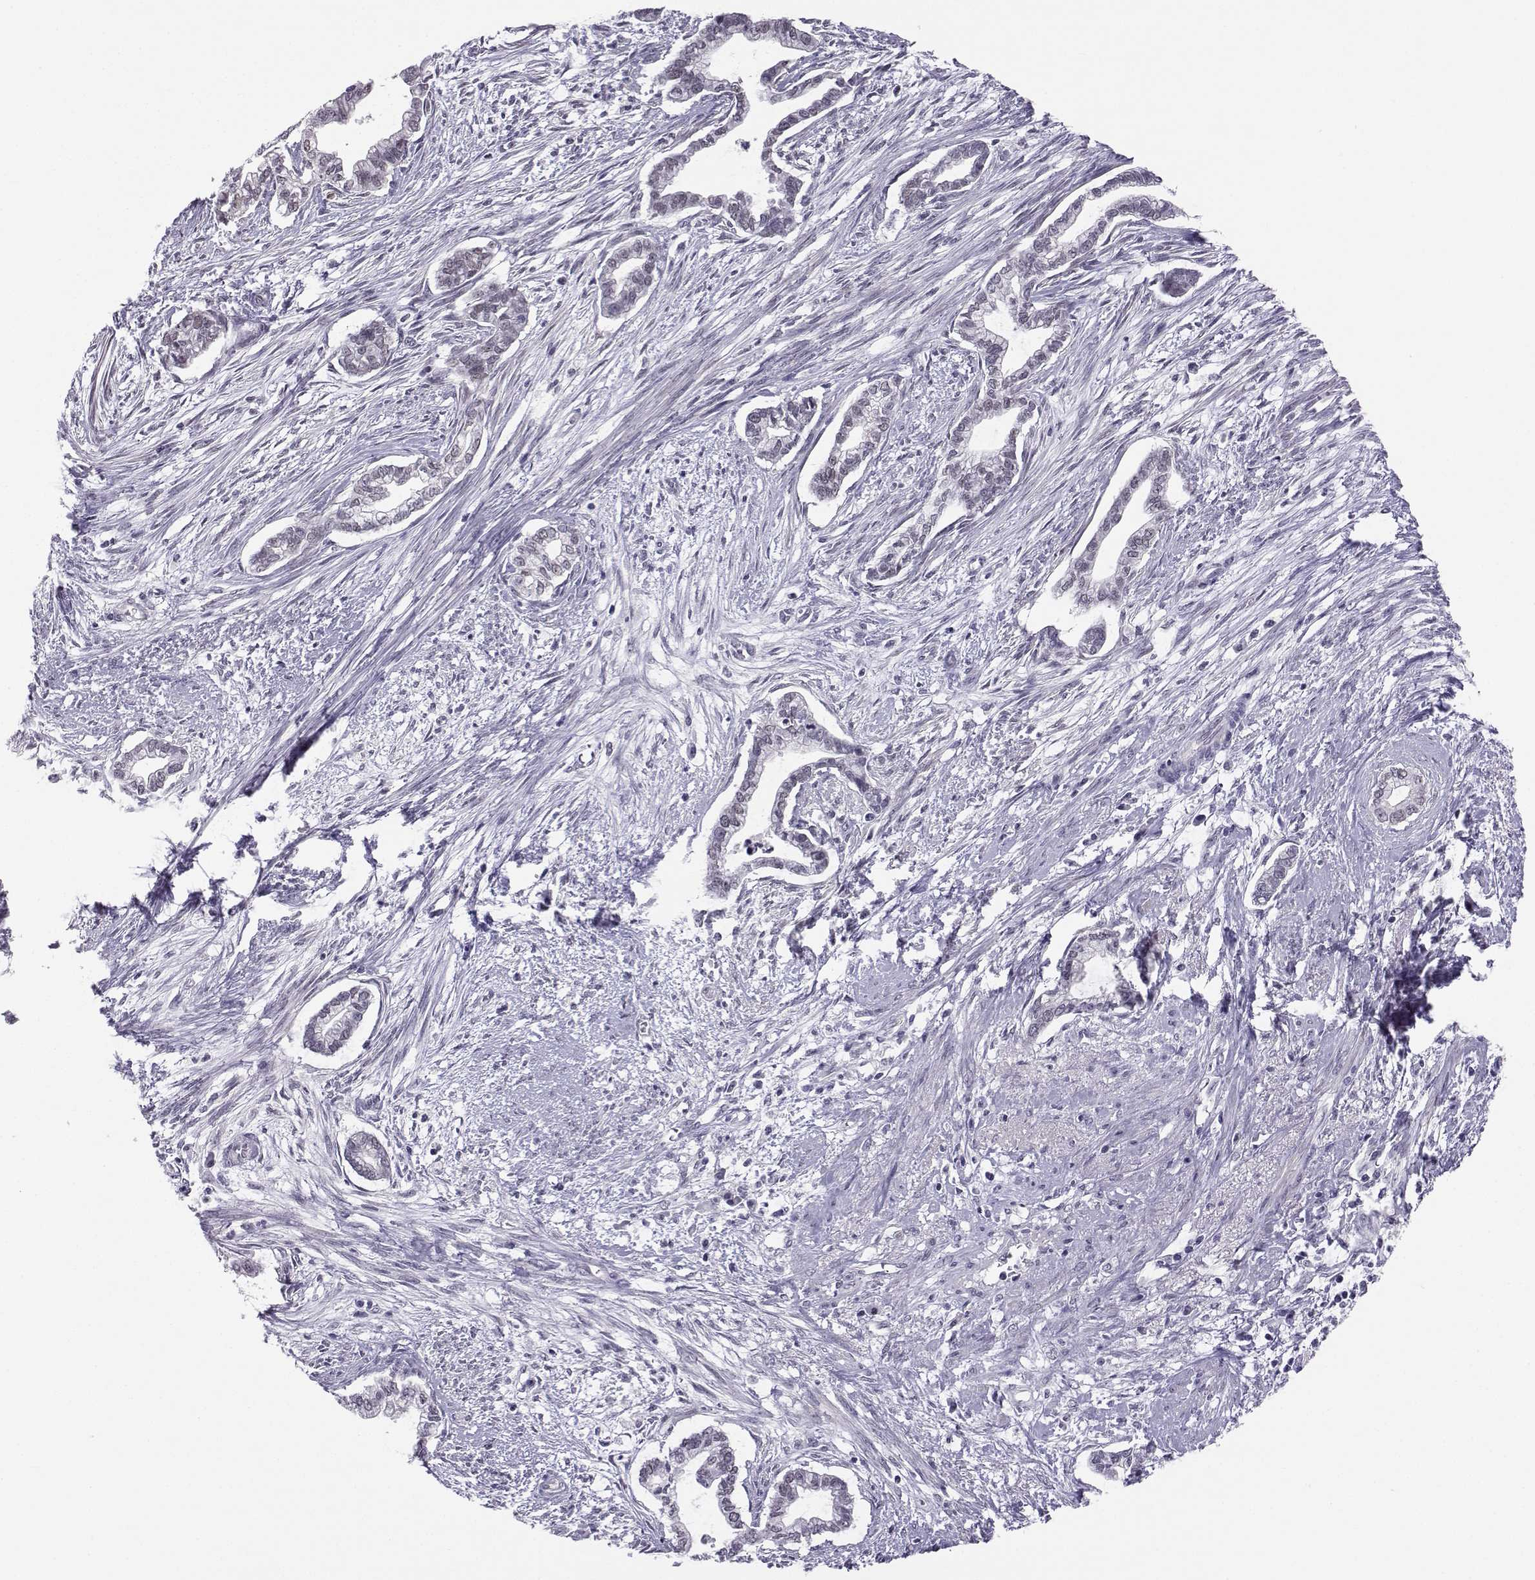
{"staining": {"intensity": "negative", "quantity": "none", "location": "none"}, "tissue": "cervical cancer", "cell_type": "Tumor cells", "image_type": "cancer", "snomed": [{"axis": "morphology", "description": "Adenocarcinoma, NOS"}, {"axis": "topography", "description": "Cervix"}], "caption": "A photomicrograph of adenocarcinoma (cervical) stained for a protein exhibits no brown staining in tumor cells.", "gene": "MED26", "patient": {"sex": "female", "age": 62}}